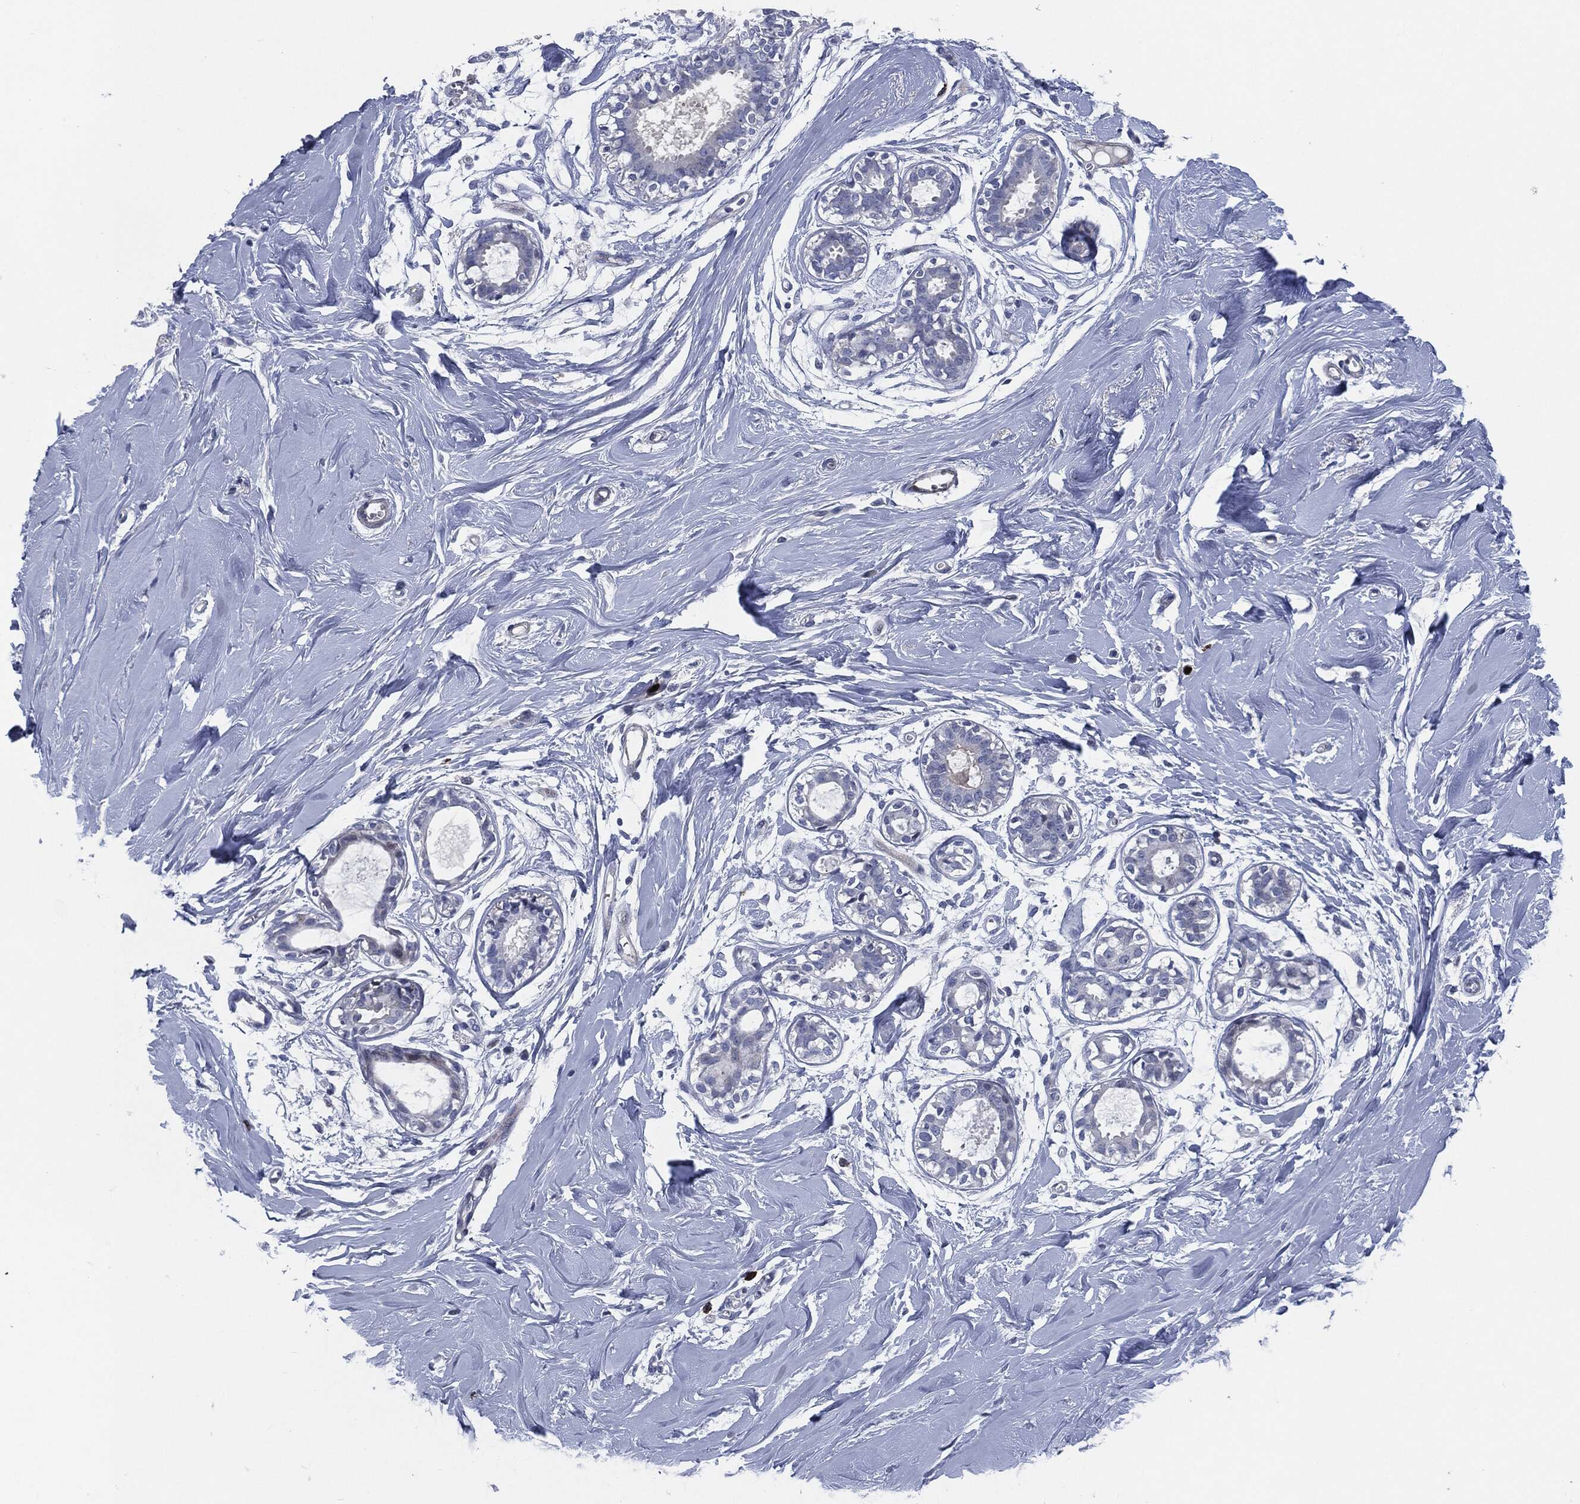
{"staining": {"intensity": "negative", "quantity": "none", "location": "none"}, "tissue": "adipose tissue", "cell_type": "Adipocytes", "image_type": "normal", "snomed": [{"axis": "morphology", "description": "Normal tissue, NOS"}, {"axis": "topography", "description": "Breast"}], "caption": "This micrograph is of benign adipose tissue stained with immunohistochemistry (IHC) to label a protein in brown with the nuclei are counter-stained blue. There is no expression in adipocytes.", "gene": "MPO", "patient": {"sex": "female", "age": 49}}